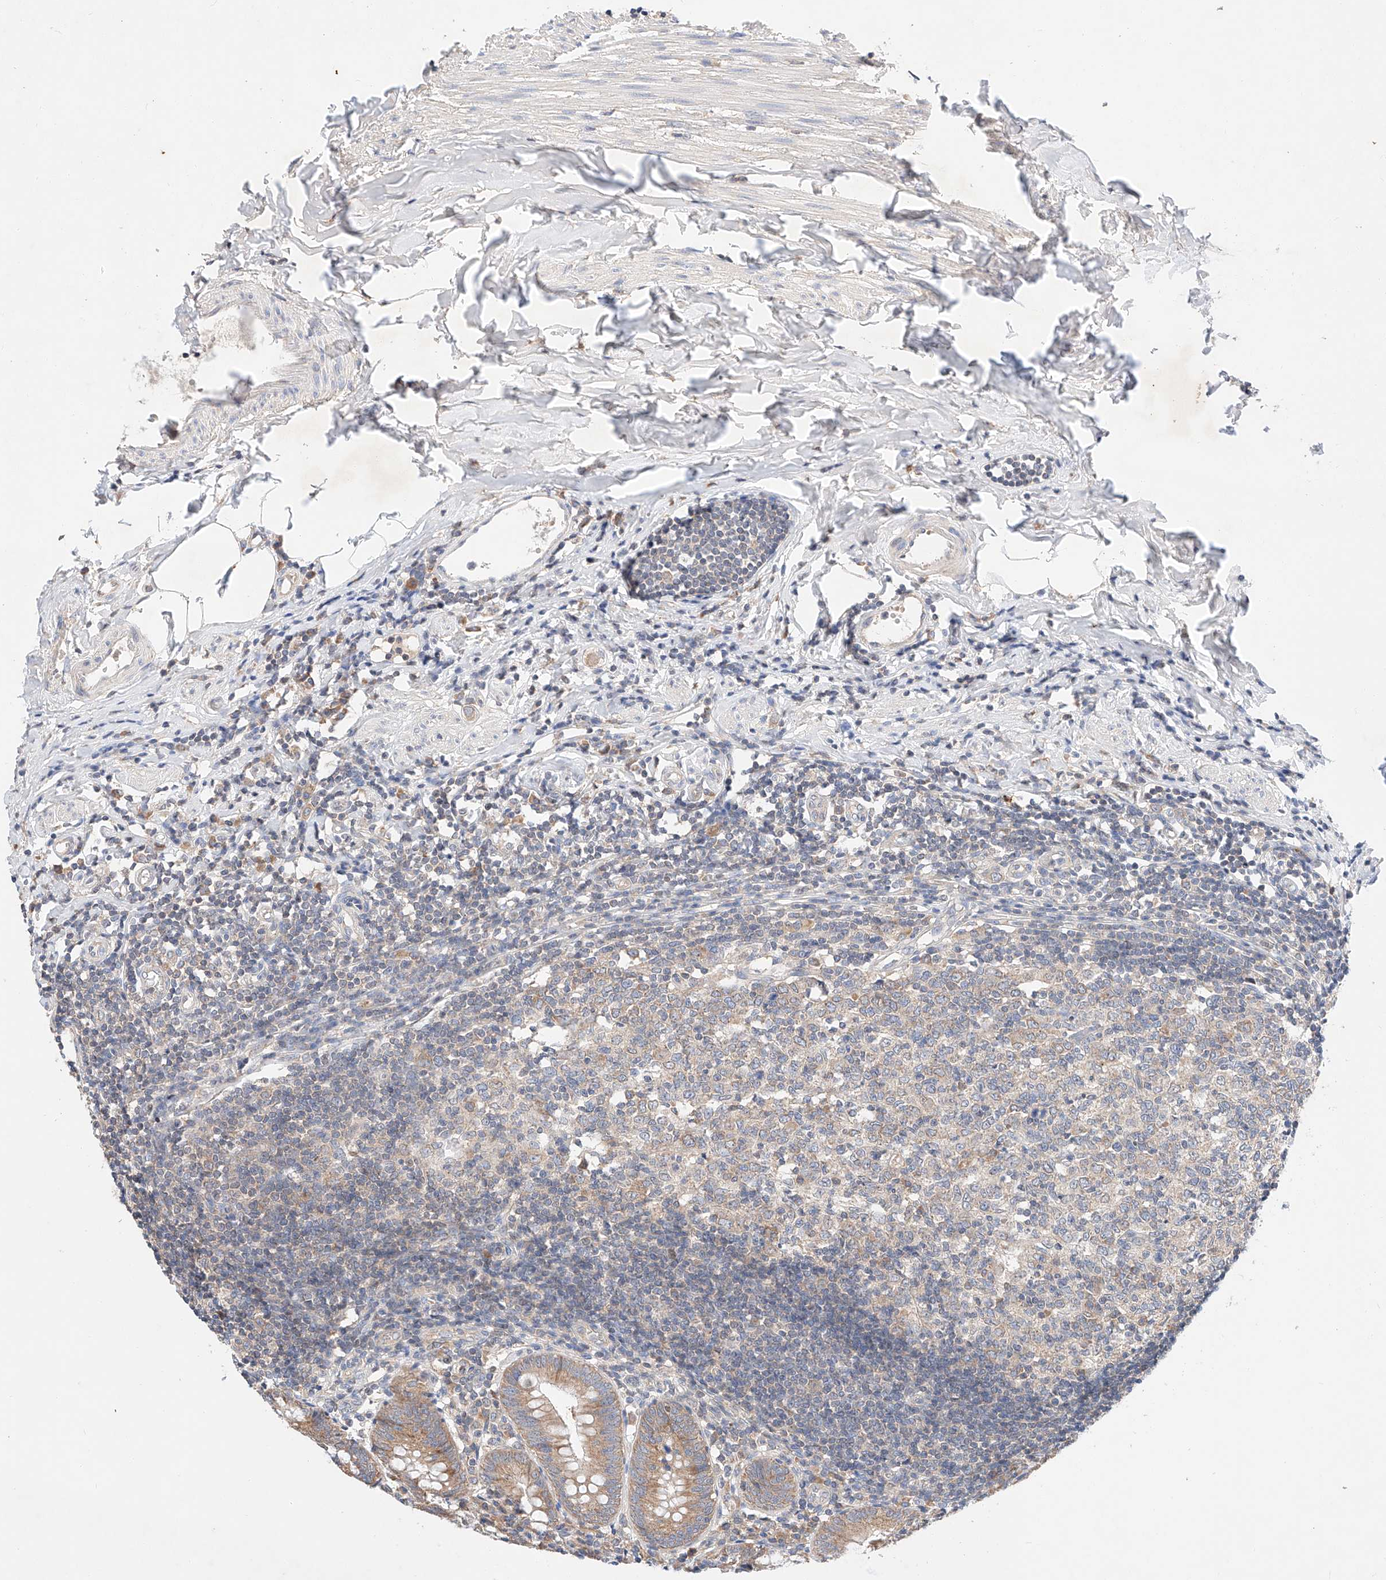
{"staining": {"intensity": "moderate", "quantity": ">75%", "location": "cytoplasmic/membranous"}, "tissue": "appendix", "cell_type": "Glandular cells", "image_type": "normal", "snomed": [{"axis": "morphology", "description": "Normal tissue, NOS"}, {"axis": "topography", "description": "Appendix"}], "caption": "IHC image of unremarkable human appendix stained for a protein (brown), which displays medium levels of moderate cytoplasmic/membranous positivity in about >75% of glandular cells.", "gene": "C6orf118", "patient": {"sex": "female", "age": 54}}